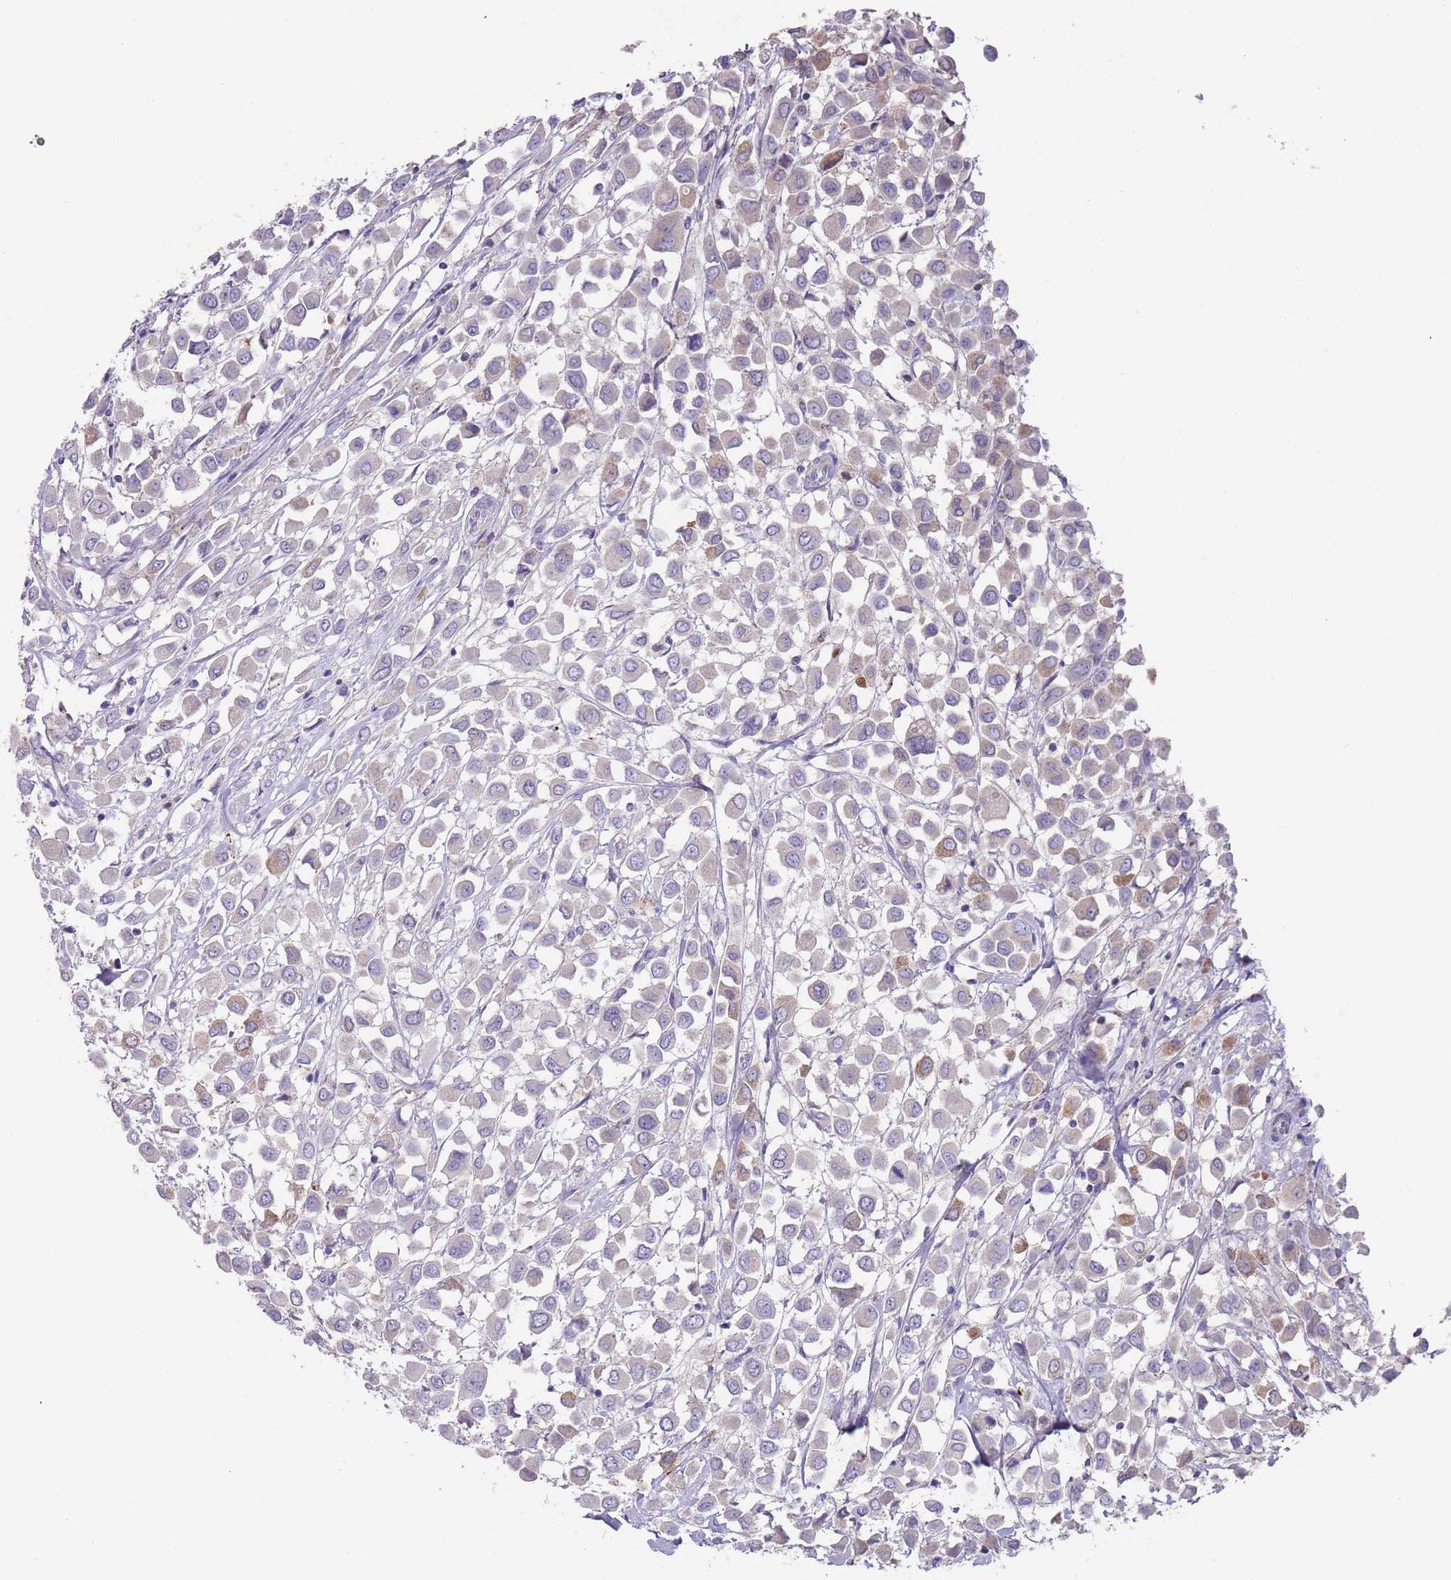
{"staining": {"intensity": "weak", "quantity": "<25%", "location": "cytoplasmic/membranous"}, "tissue": "breast cancer", "cell_type": "Tumor cells", "image_type": "cancer", "snomed": [{"axis": "morphology", "description": "Duct carcinoma"}, {"axis": "topography", "description": "Breast"}], "caption": "Tumor cells are negative for brown protein staining in breast cancer (intraductal carcinoma). (IHC, brightfield microscopy, high magnification).", "gene": "TMEM251", "patient": {"sex": "female", "age": 61}}